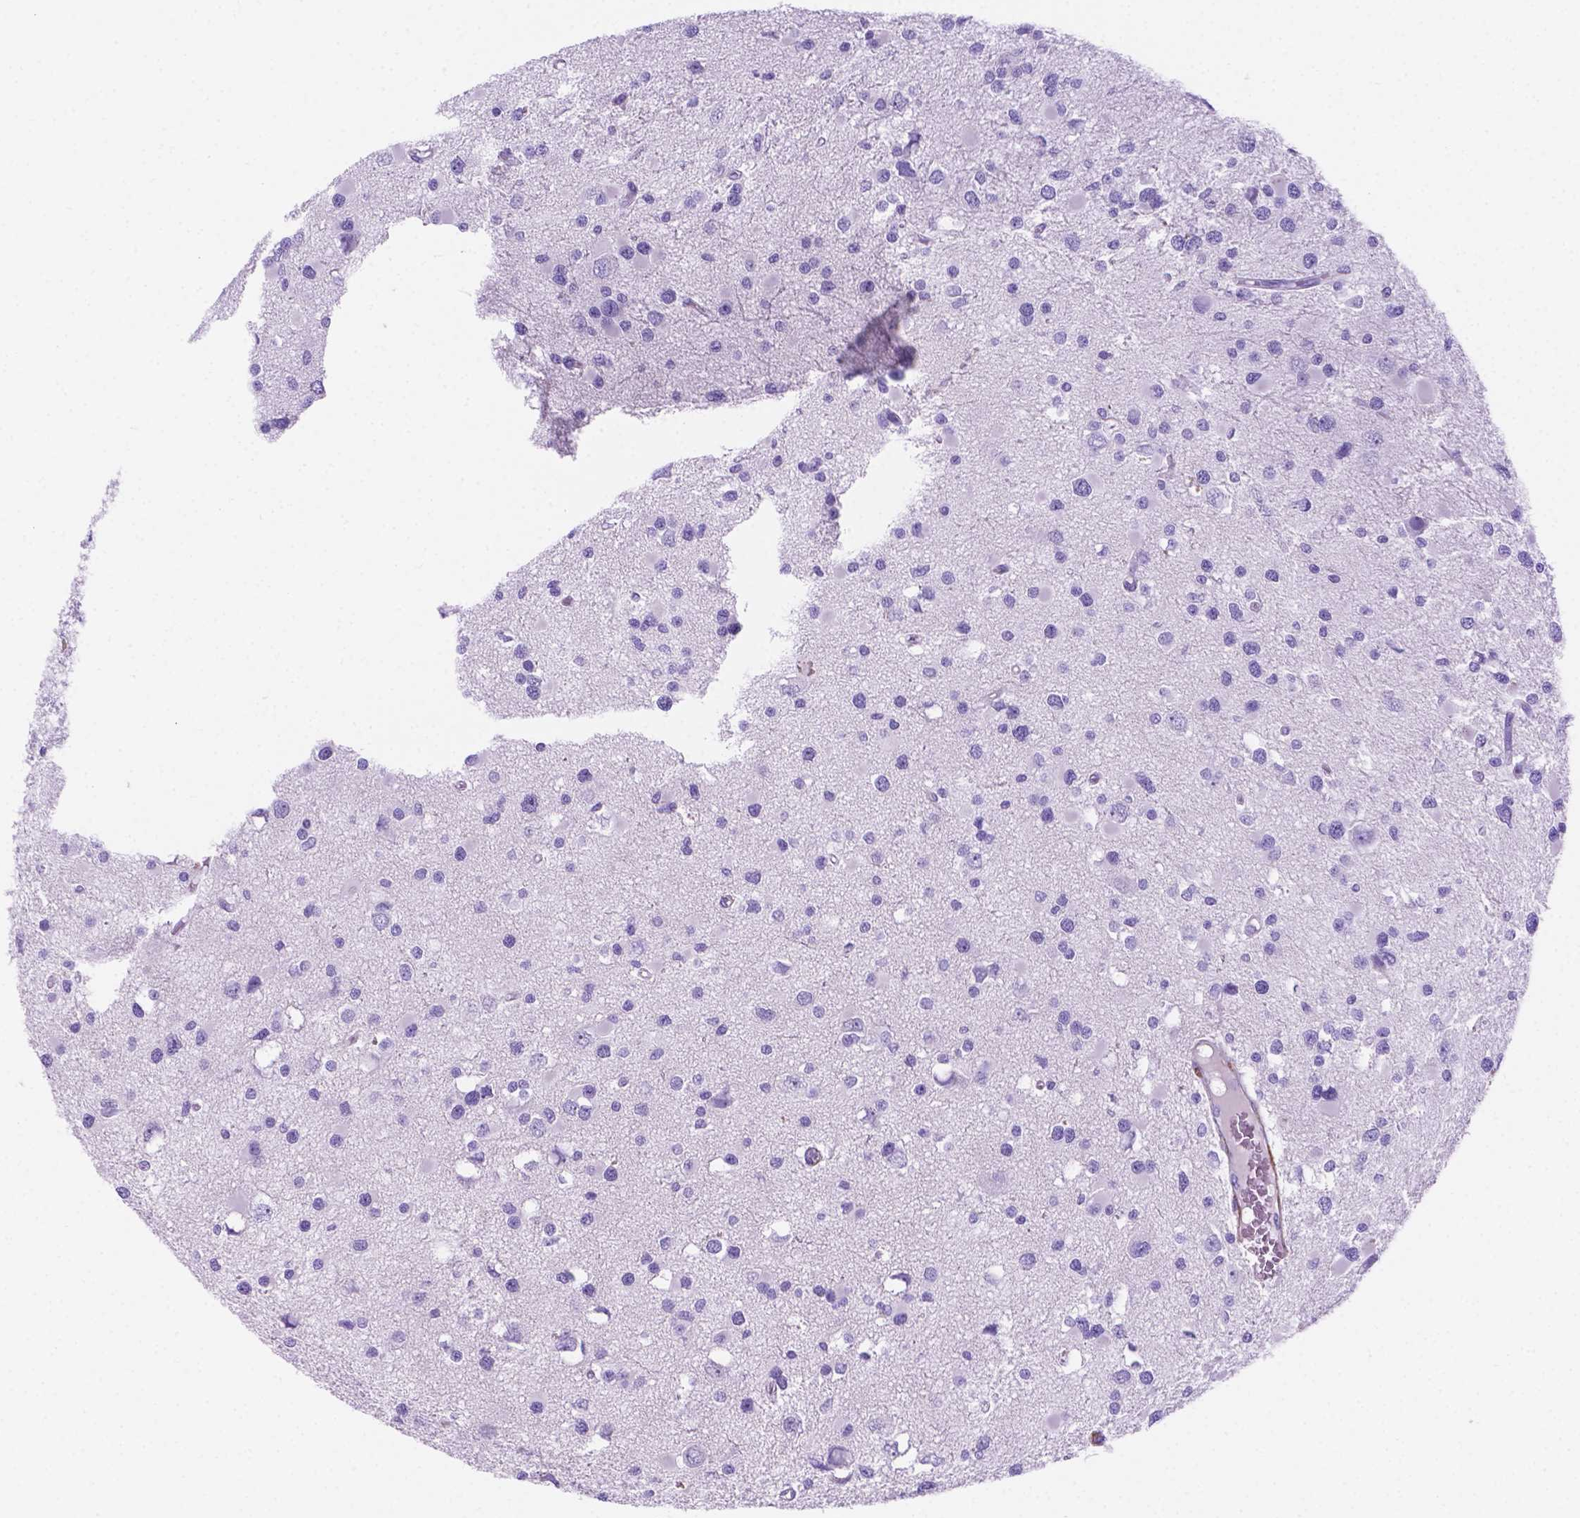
{"staining": {"intensity": "negative", "quantity": "none", "location": "none"}, "tissue": "glioma", "cell_type": "Tumor cells", "image_type": "cancer", "snomed": [{"axis": "morphology", "description": "Glioma, malignant, High grade"}, {"axis": "topography", "description": "Brain"}], "caption": "Immunohistochemistry micrograph of neoplastic tissue: human glioma stained with DAB demonstrates no significant protein staining in tumor cells. (Brightfield microscopy of DAB IHC at high magnification).", "gene": "MACF1", "patient": {"sex": "male", "age": 54}}